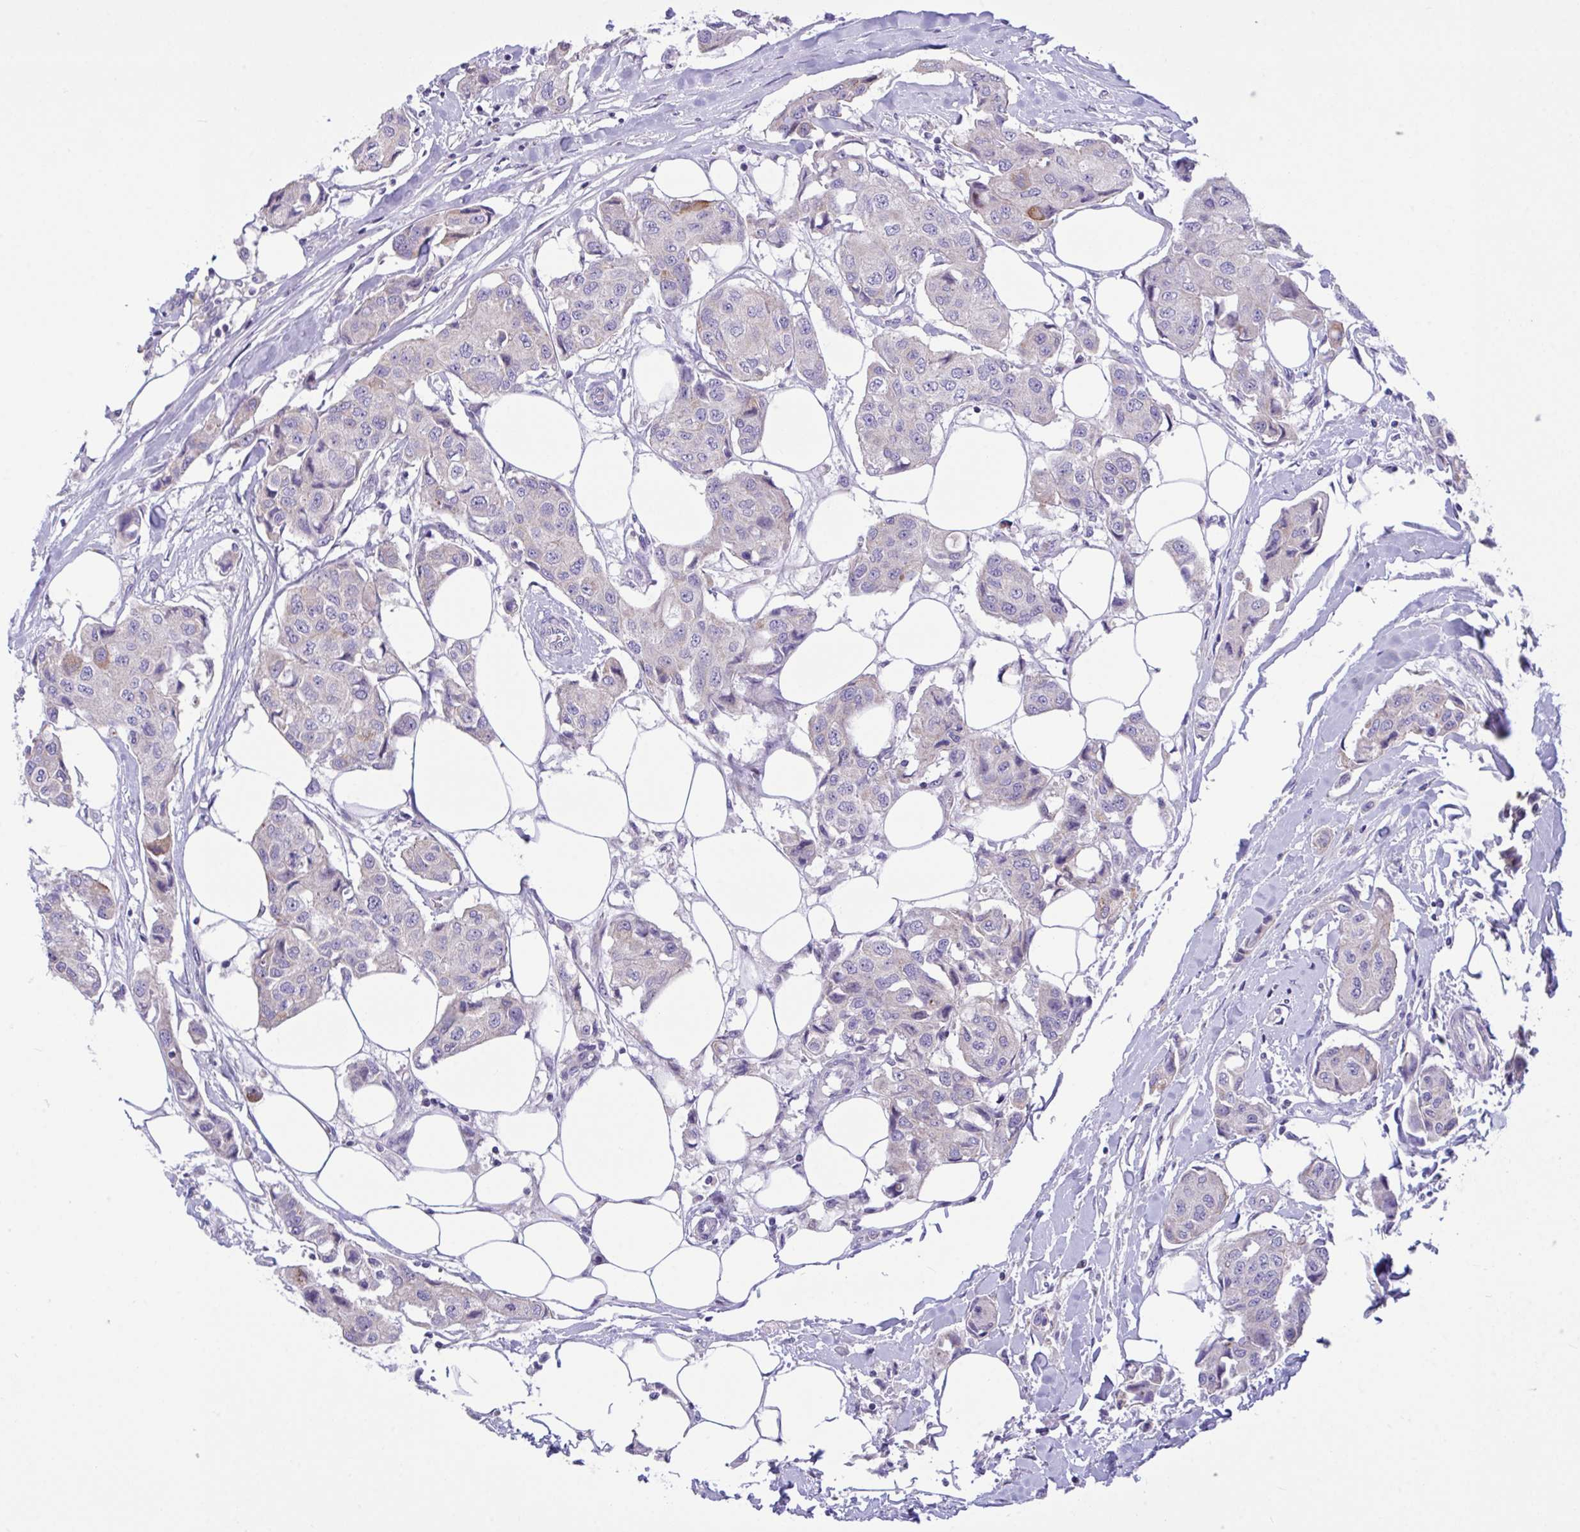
{"staining": {"intensity": "moderate", "quantity": "<25%", "location": "cytoplasmic/membranous"}, "tissue": "breast cancer", "cell_type": "Tumor cells", "image_type": "cancer", "snomed": [{"axis": "morphology", "description": "Duct carcinoma"}, {"axis": "topography", "description": "Breast"}, {"axis": "topography", "description": "Lymph node"}], "caption": "IHC image of human breast cancer stained for a protein (brown), which demonstrates low levels of moderate cytoplasmic/membranous positivity in approximately <25% of tumor cells.", "gene": "WDR97", "patient": {"sex": "female", "age": 80}}